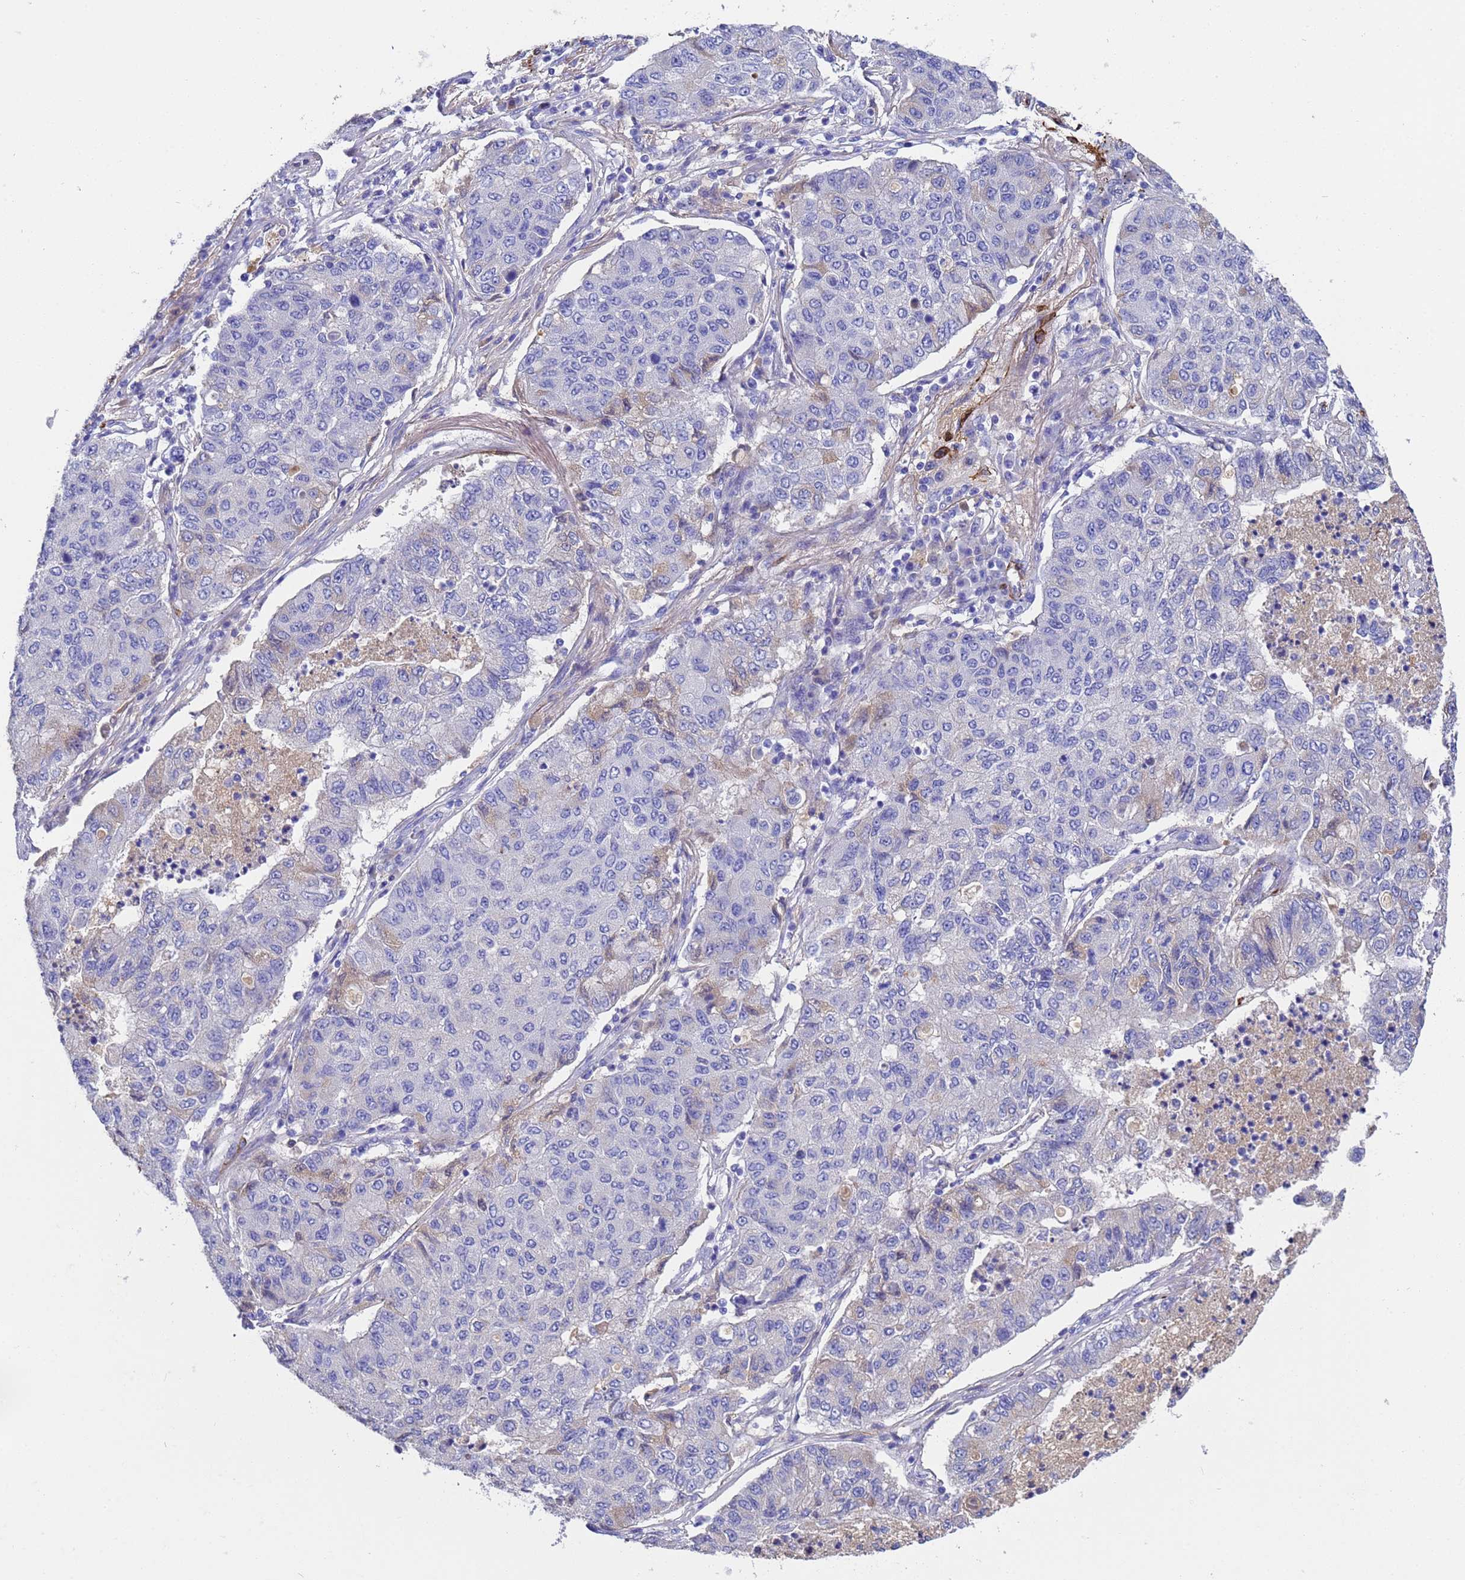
{"staining": {"intensity": "negative", "quantity": "none", "location": "none"}, "tissue": "lung cancer", "cell_type": "Tumor cells", "image_type": "cancer", "snomed": [{"axis": "morphology", "description": "Squamous cell carcinoma, NOS"}, {"axis": "topography", "description": "Lung"}], "caption": "IHC of human squamous cell carcinoma (lung) reveals no positivity in tumor cells.", "gene": "ADIPOQ", "patient": {"sex": "male", "age": 74}}